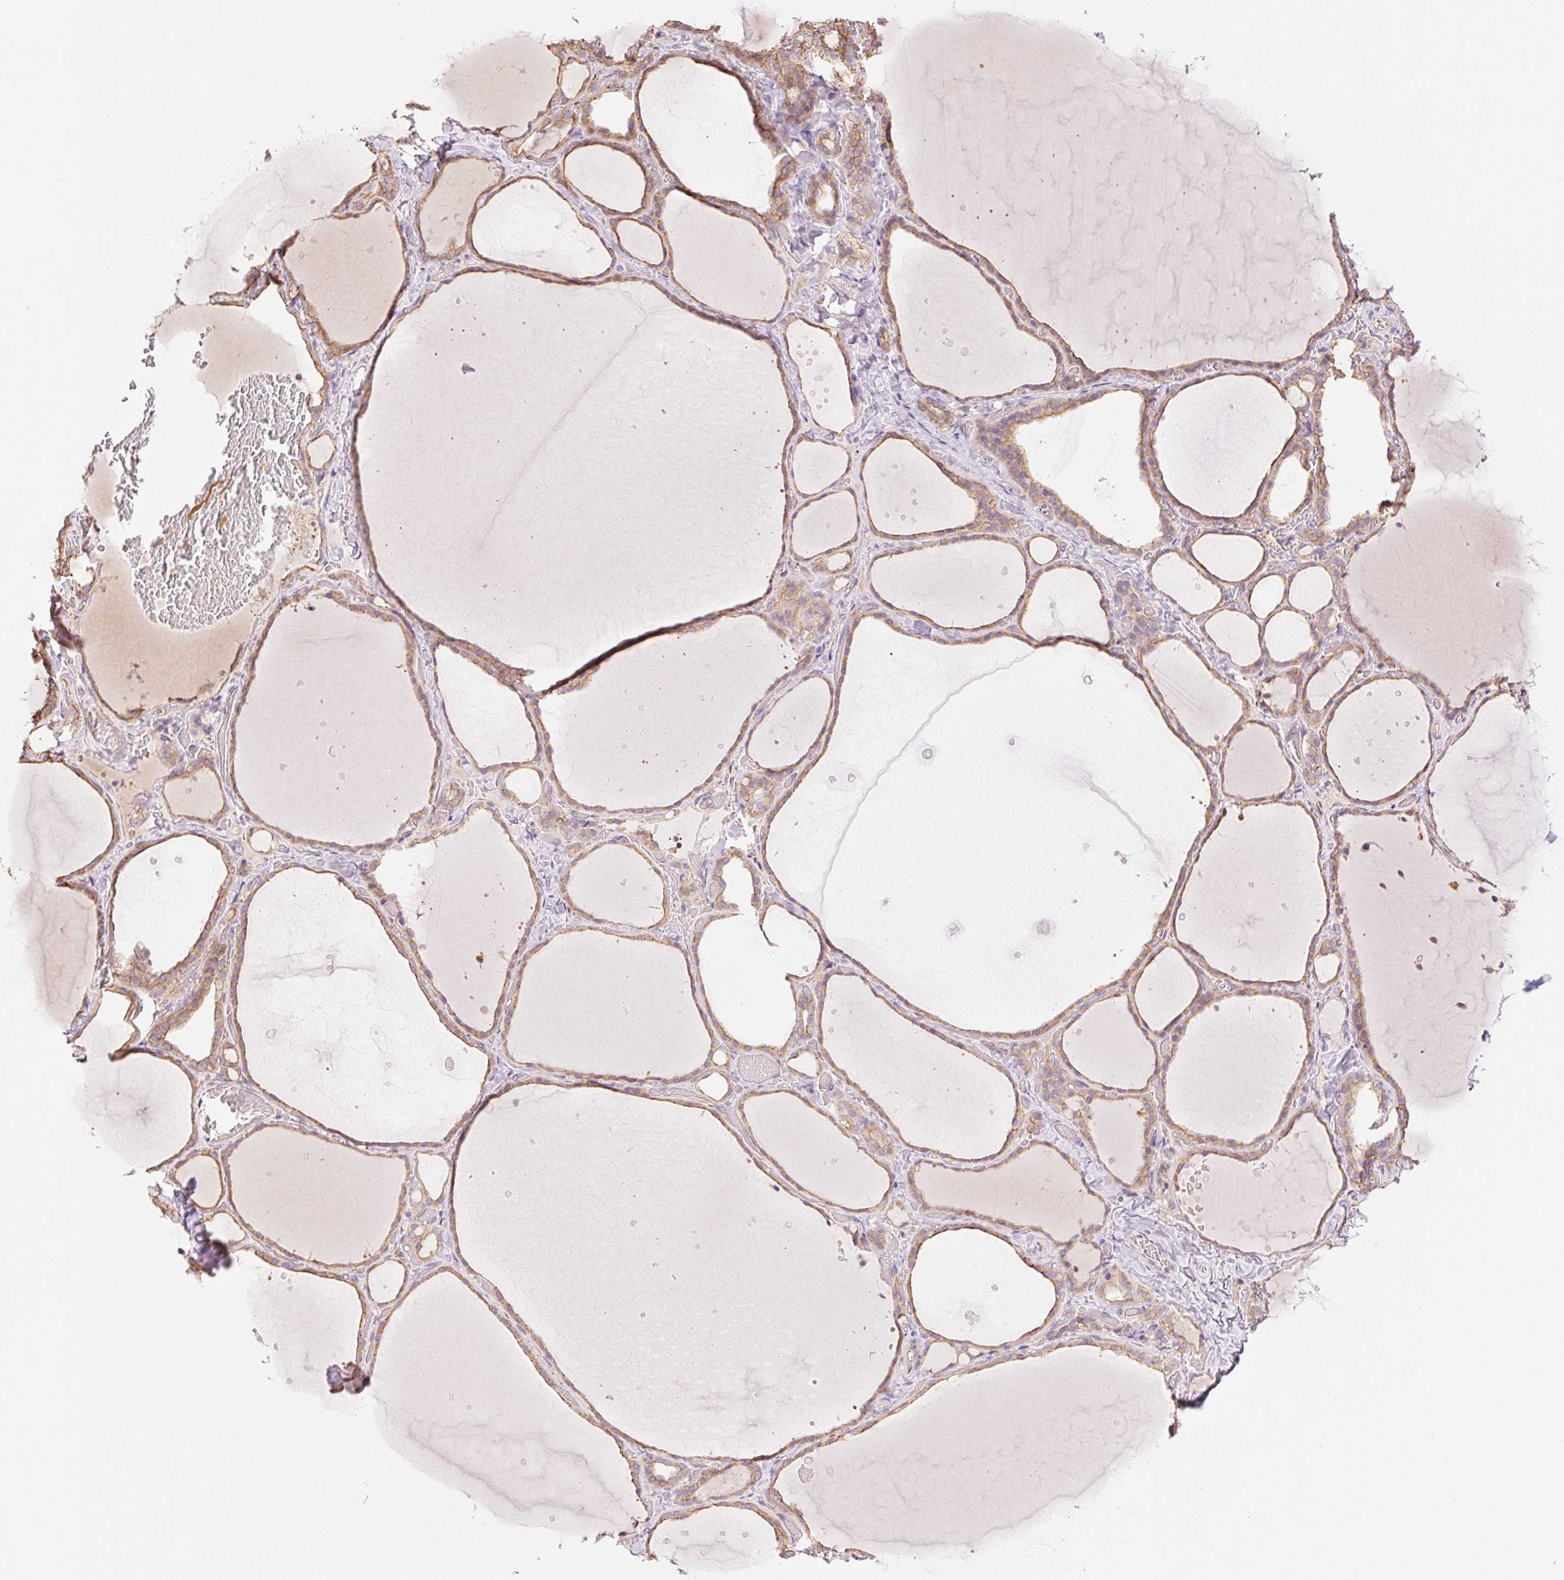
{"staining": {"intensity": "weak", "quantity": ">75%", "location": "cytoplasmic/membranous"}, "tissue": "thyroid gland", "cell_type": "Glandular cells", "image_type": "normal", "snomed": [{"axis": "morphology", "description": "Normal tissue, NOS"}, {"axis": "topography", "description": "Thyroid gland"}], "caption": "An IHC image of unremarkable tissue is shown. Protein staining in brown highlights weak cytoplasmic/membranous positivity in thyroid gland within glandular cells.", "gene": "NLRP5", "patient": {"sex": "female", "age": 36}}